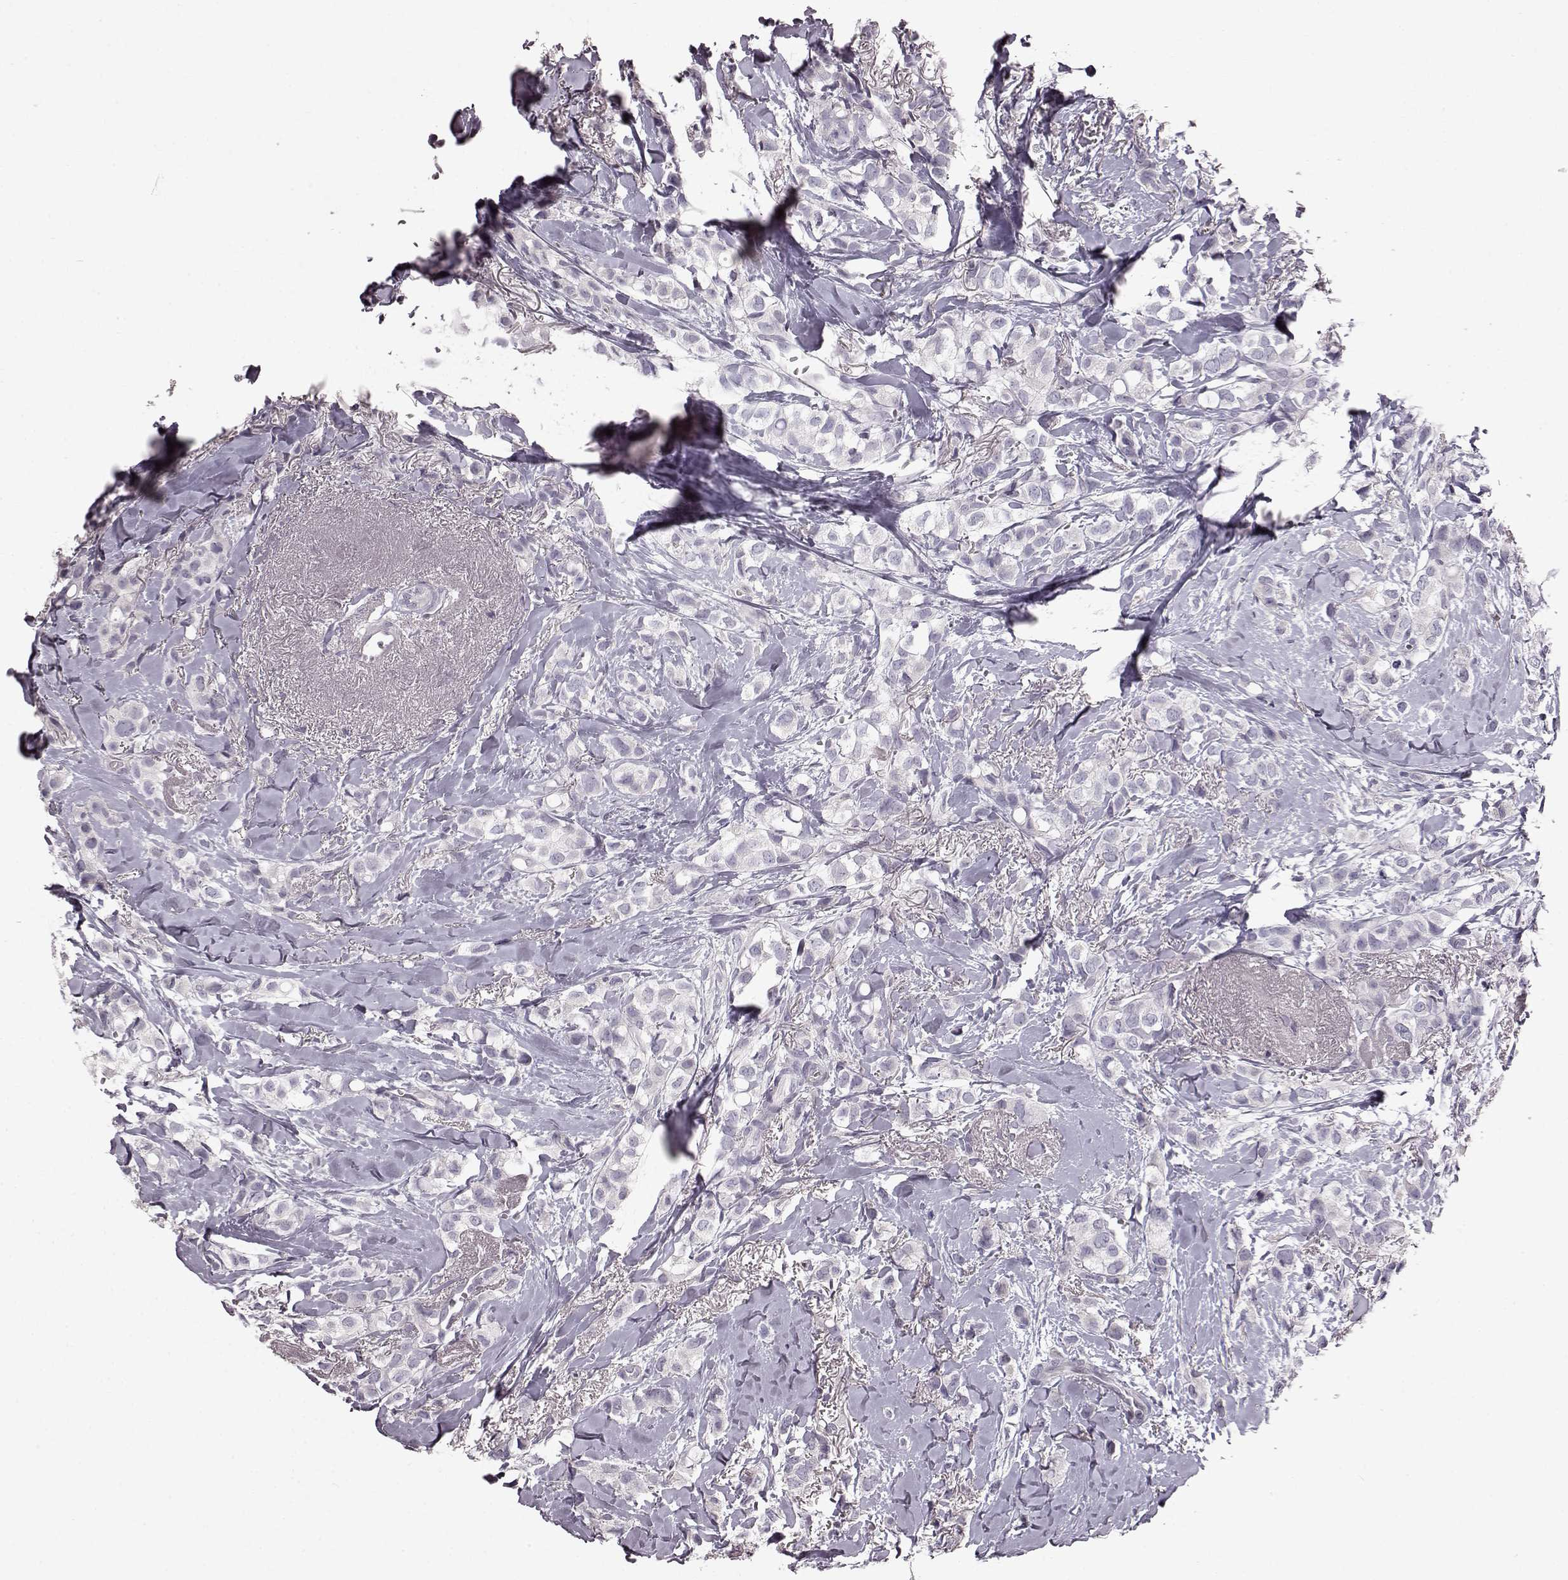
{"staining": {"intensity": "negative", "quantity": "none", "location": "none"}, "tissue": "breast cancer", "cell_type": "Tumor cells", "image_type": "cancer", "snomed": [{"axis": "morphology", "description": "Duct carcinoma"}, {"axis": "topography", "description": "Breast"}], "caption": "Protein analysis of intraductal carcinoma (breast) shows no significant staining in tumor cells.", "gene": "TCHHL1", "patient": {"sex": "female", "age": 85}}